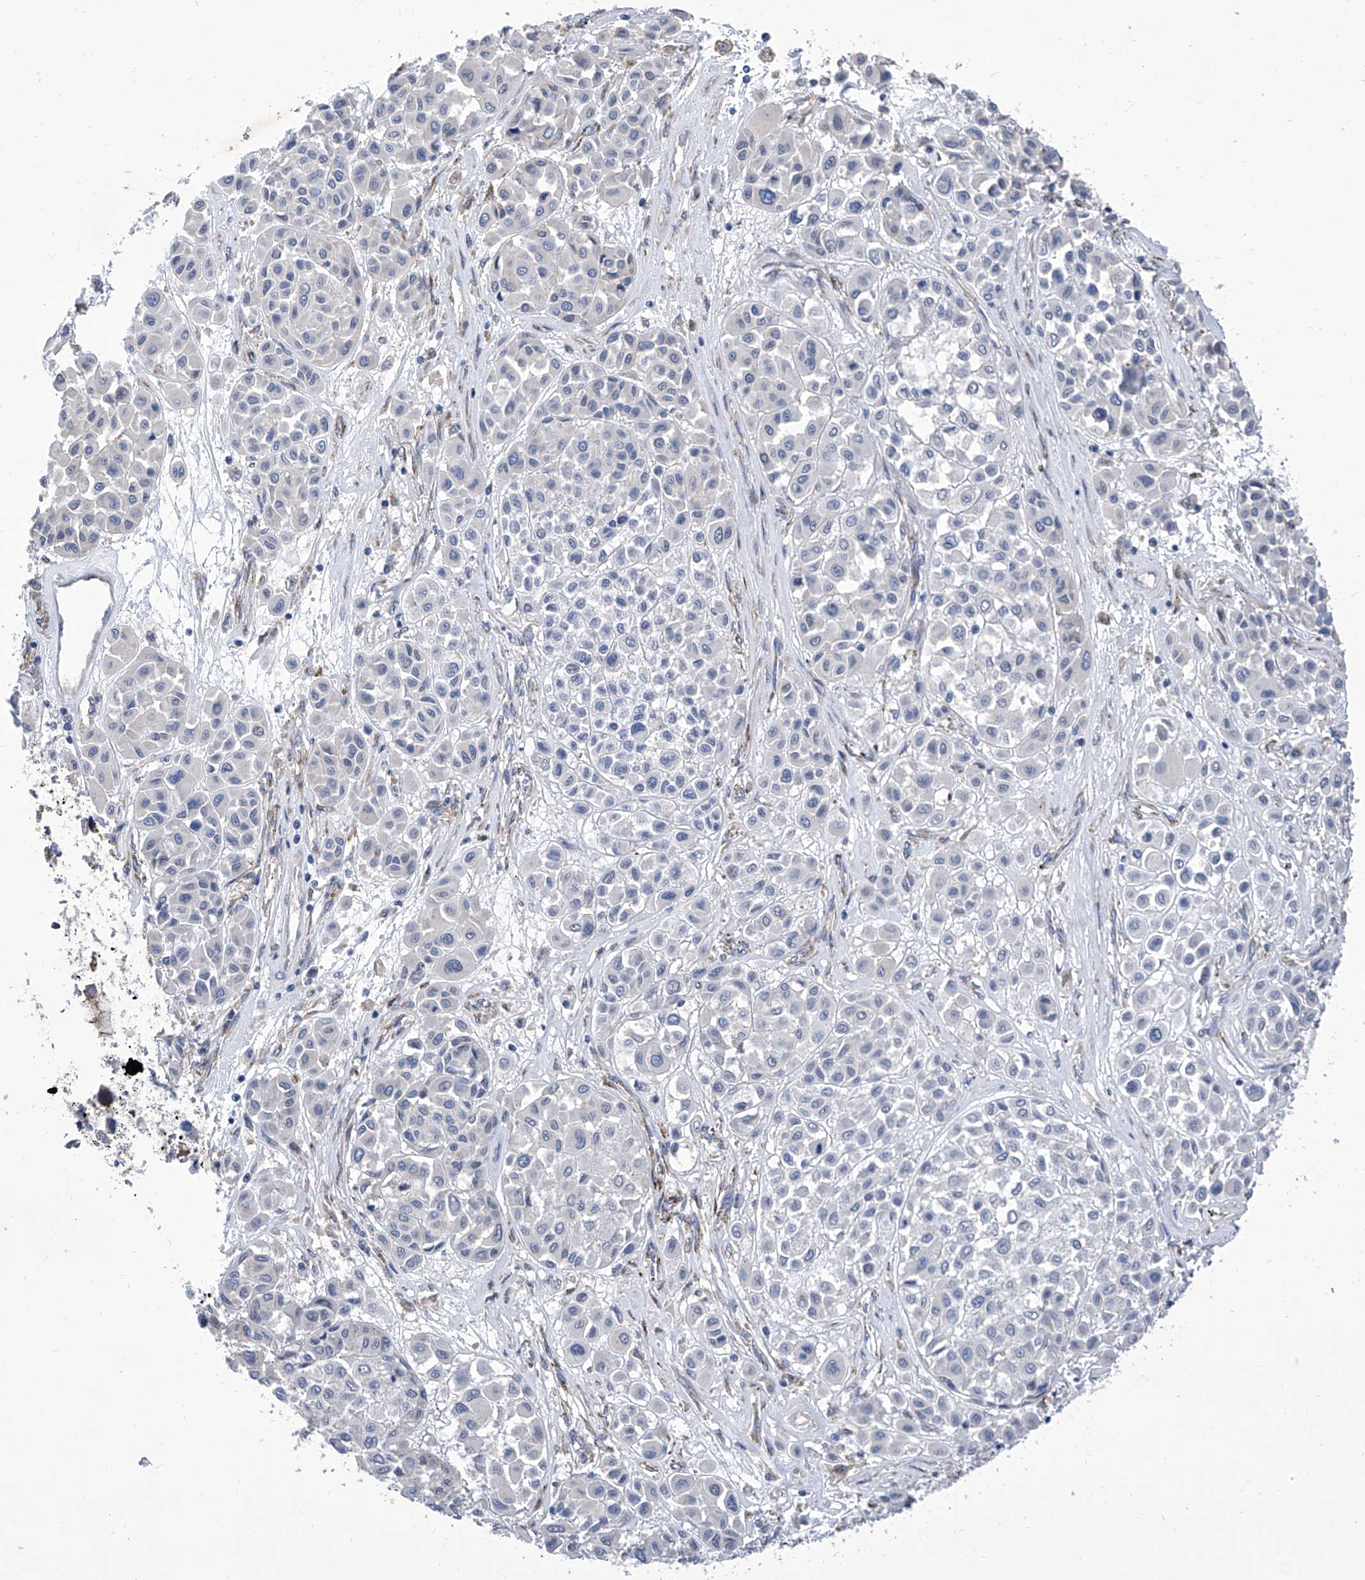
{"staining": {"intensity": "negative", "quantity": "none", "location": "none"}, "tissue": "melanoma", "cell_type": "Tumor cells", "image_type": "cancer", "snomed": [{"axis": "morphology", "description": "Malignant melanoma, Metastatic site"}, {"axis": "topography", "description": "Soft tissue"}], "caption": "Immunohistochemical staining of melanoma exhibits no significant staining in tumor cells. The staining is performed using DAB (3,3'-diaminobenzidine) brown chromogen with nuclei counter-stained in using hematoxylin.", "gene": "TJAP1", "patient": {"sex": "male", "age": 41}}